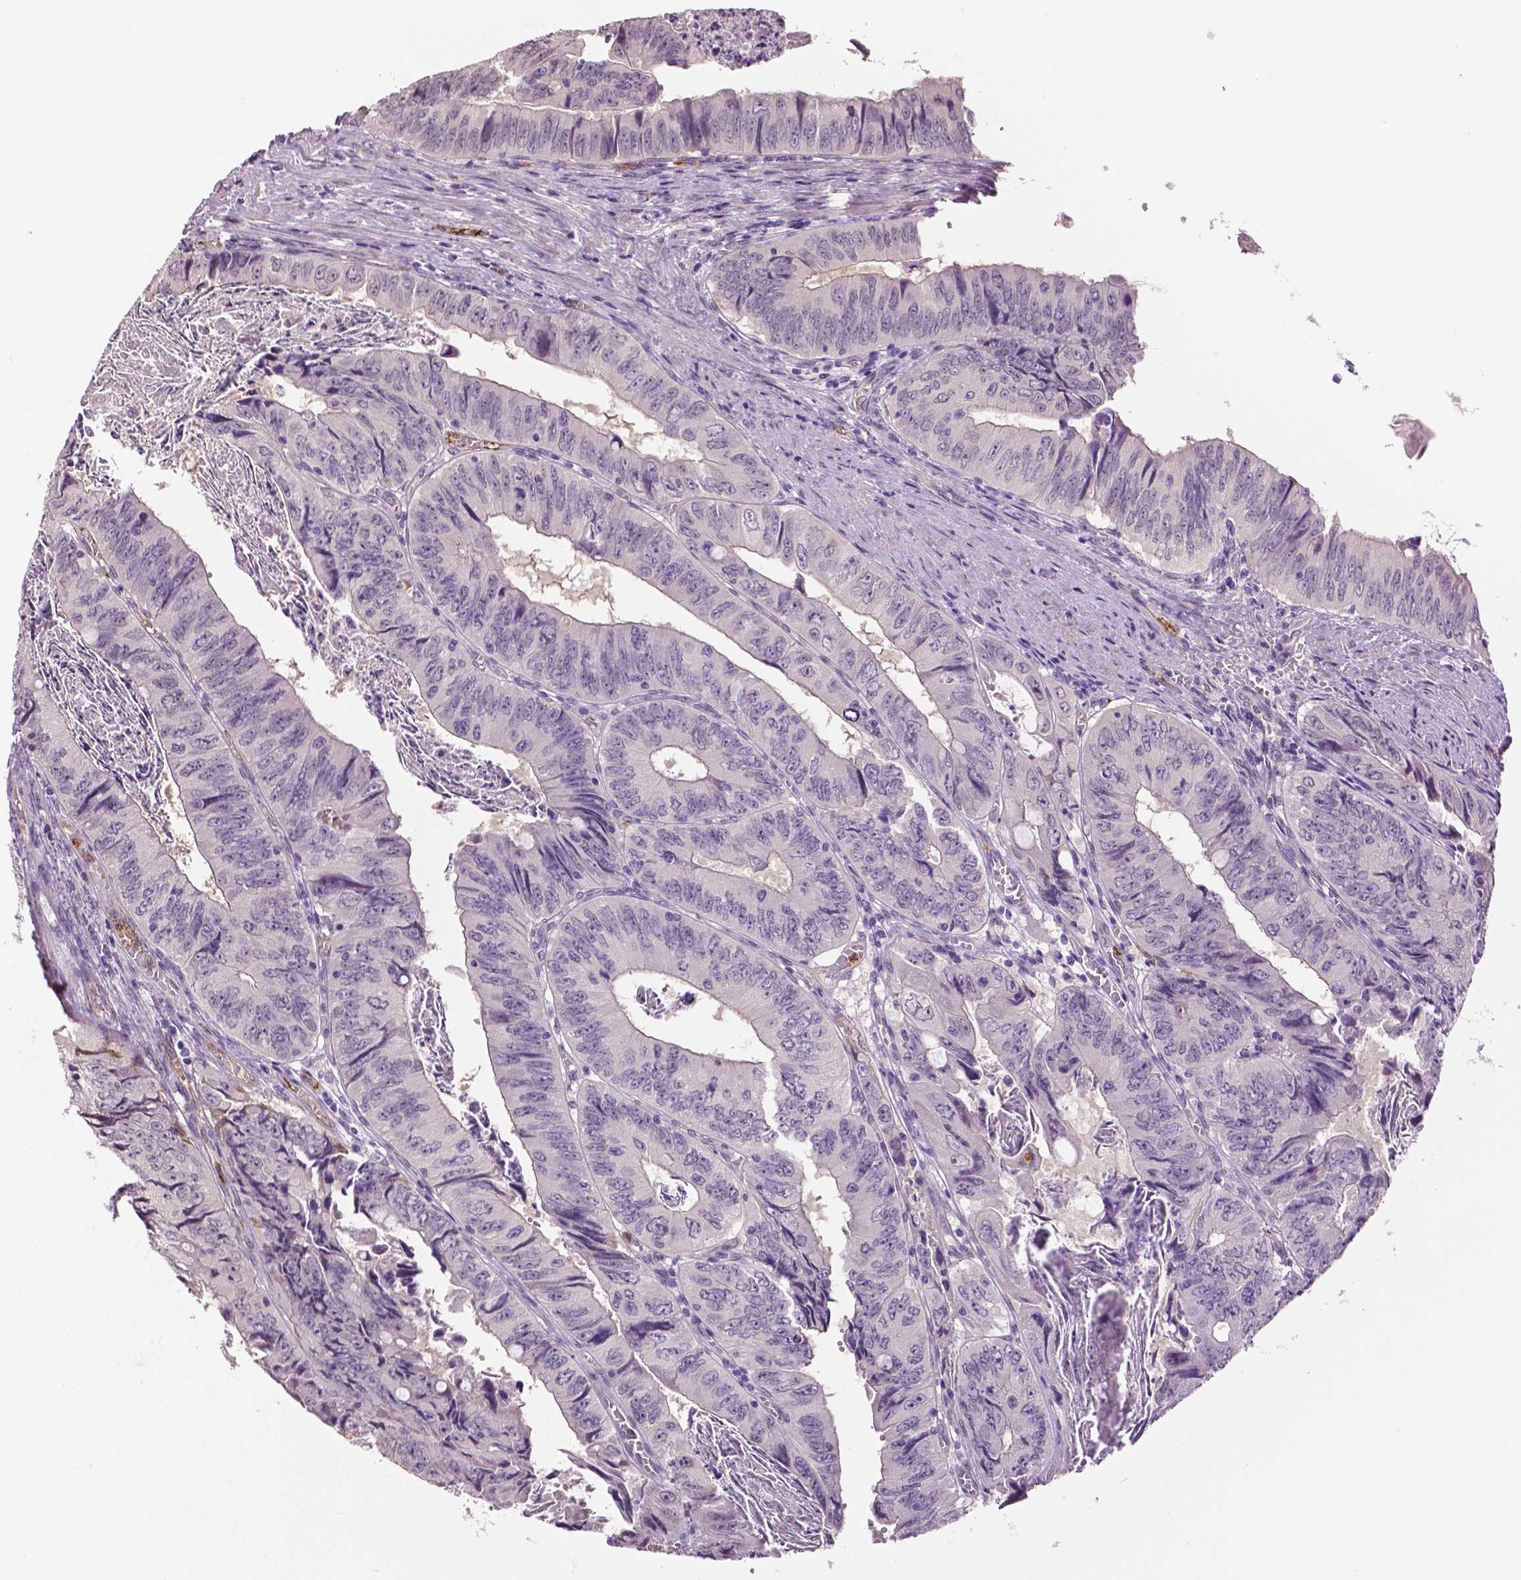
{"staining": {"intensity": "negative", "quantity": "none", "location": "none"}, "tissue": "colorectal cancer", "cell_type": "Tumor cells", "image_type": "cancer", "snomed": [{"axis": "morphology", "description": "Adenocarcinoma, NOS"}, {"axis": "topography", "description": "Colon"}], "caption": "Colorectal adenocarcinoma was stained to show a protein in brown. There is no significant staining in tumor cells. The staining is performed using DAB brown chromogen with nuclei counter-stained in using hematoxylin.", "gene": "PTPN5", "patient": {"sex": "female", "age": 84}}